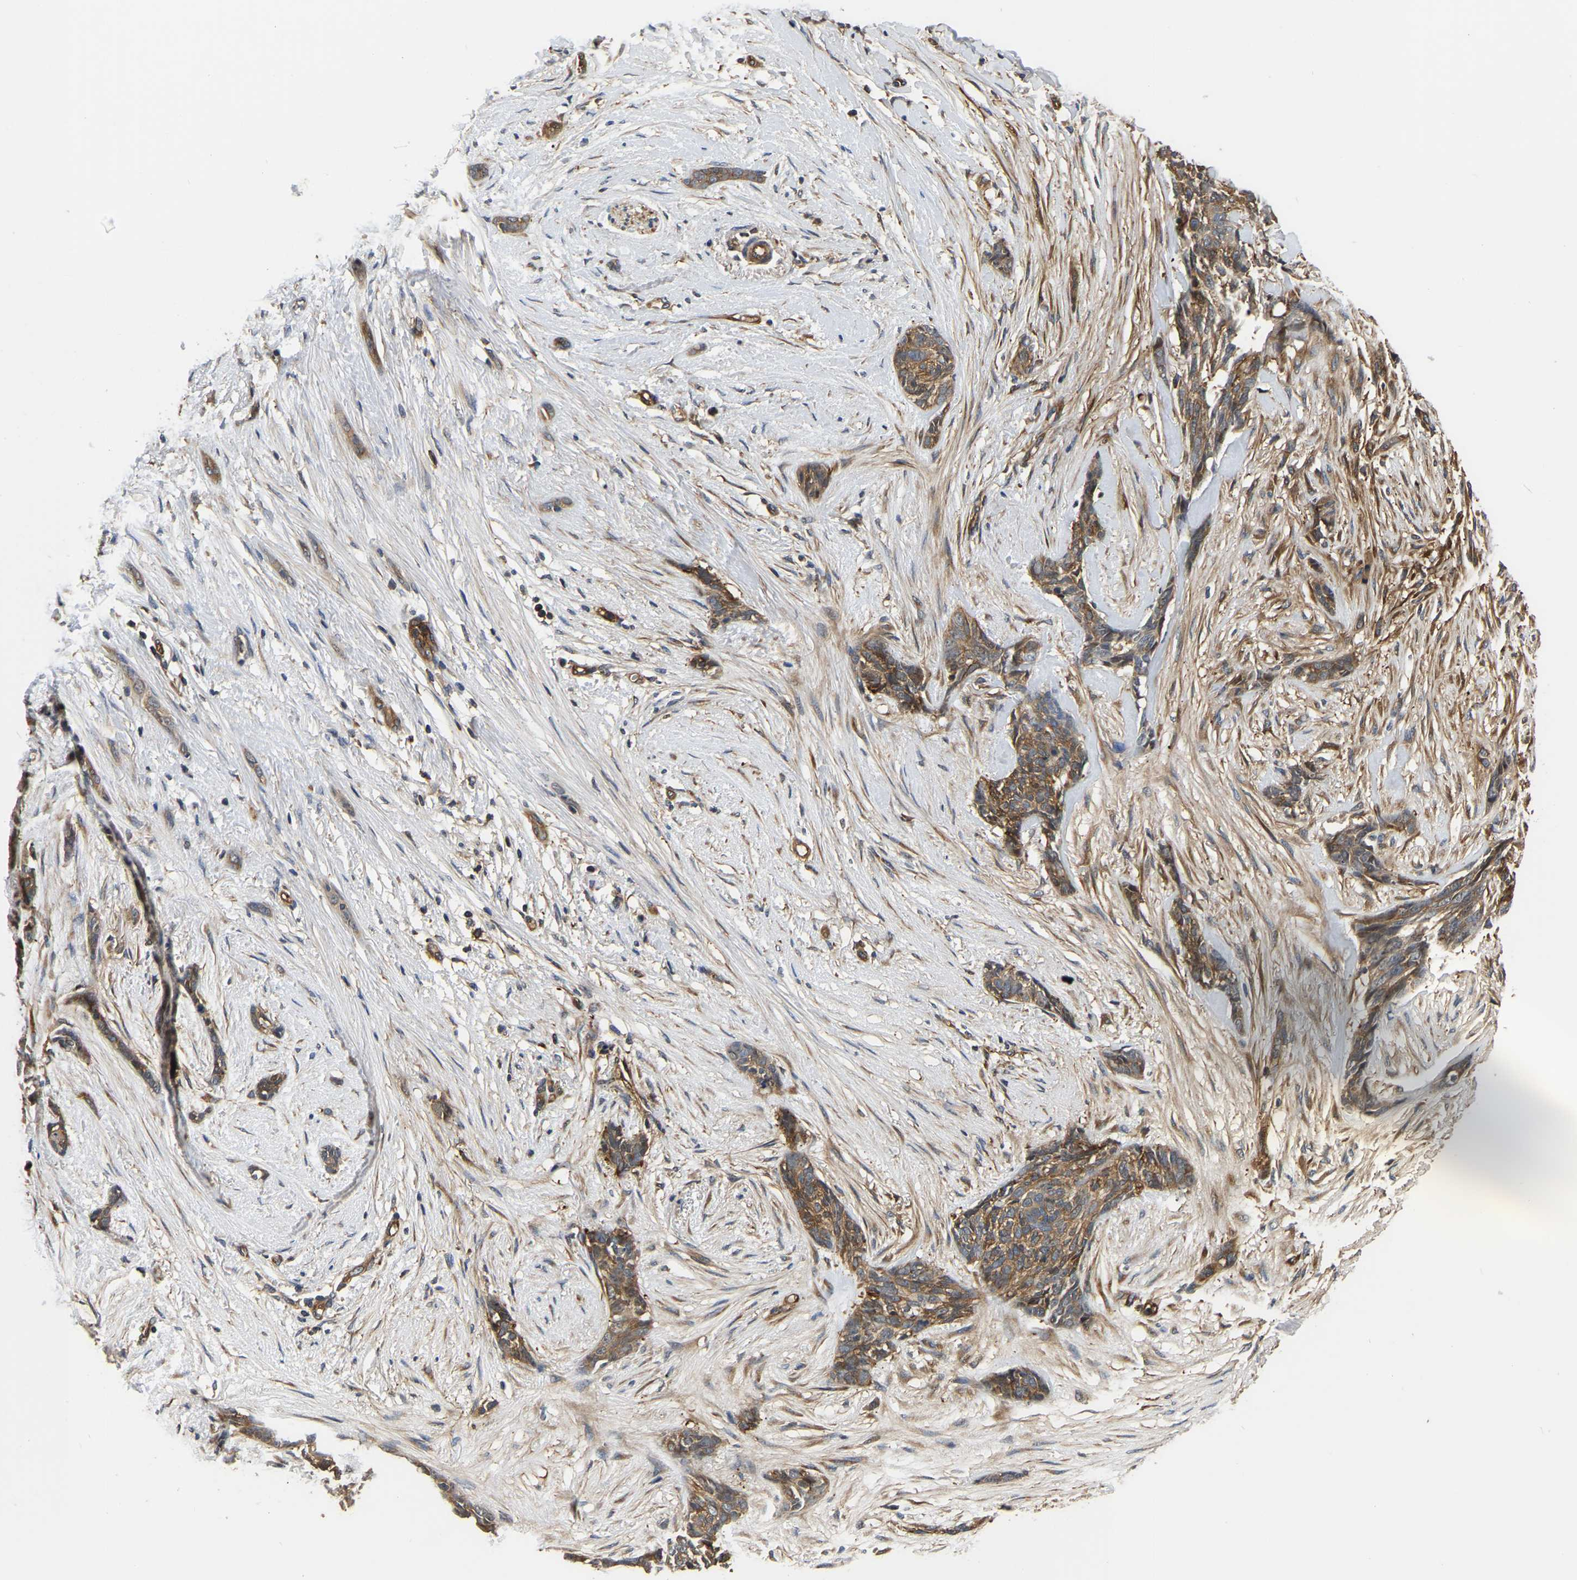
{"staining": {"intensity": "moderate", "quantity": ">75%", "location": "cytoplasmic/membranous"}, "tissue": "skin cancer", "cell_type": "Tumor cells", "image_type": "cancer", "snomed": [{"axis": "morphology", "description": "Basal cell carcinoma"}, {"axis": "morphology", "description": "Adnexal tumor, benign"}, {"axis": "topography", "description": "Skin"}], "caption": "Immunohistochemical staining of skin cancer demonstrates medium levels of moderate cytoplasmic/membranous protein staining in about >75% of tumor cells. Nuclei are stained in blue.", "gene": "GARS1", "patient": {"sex": "female", "age": 42}}